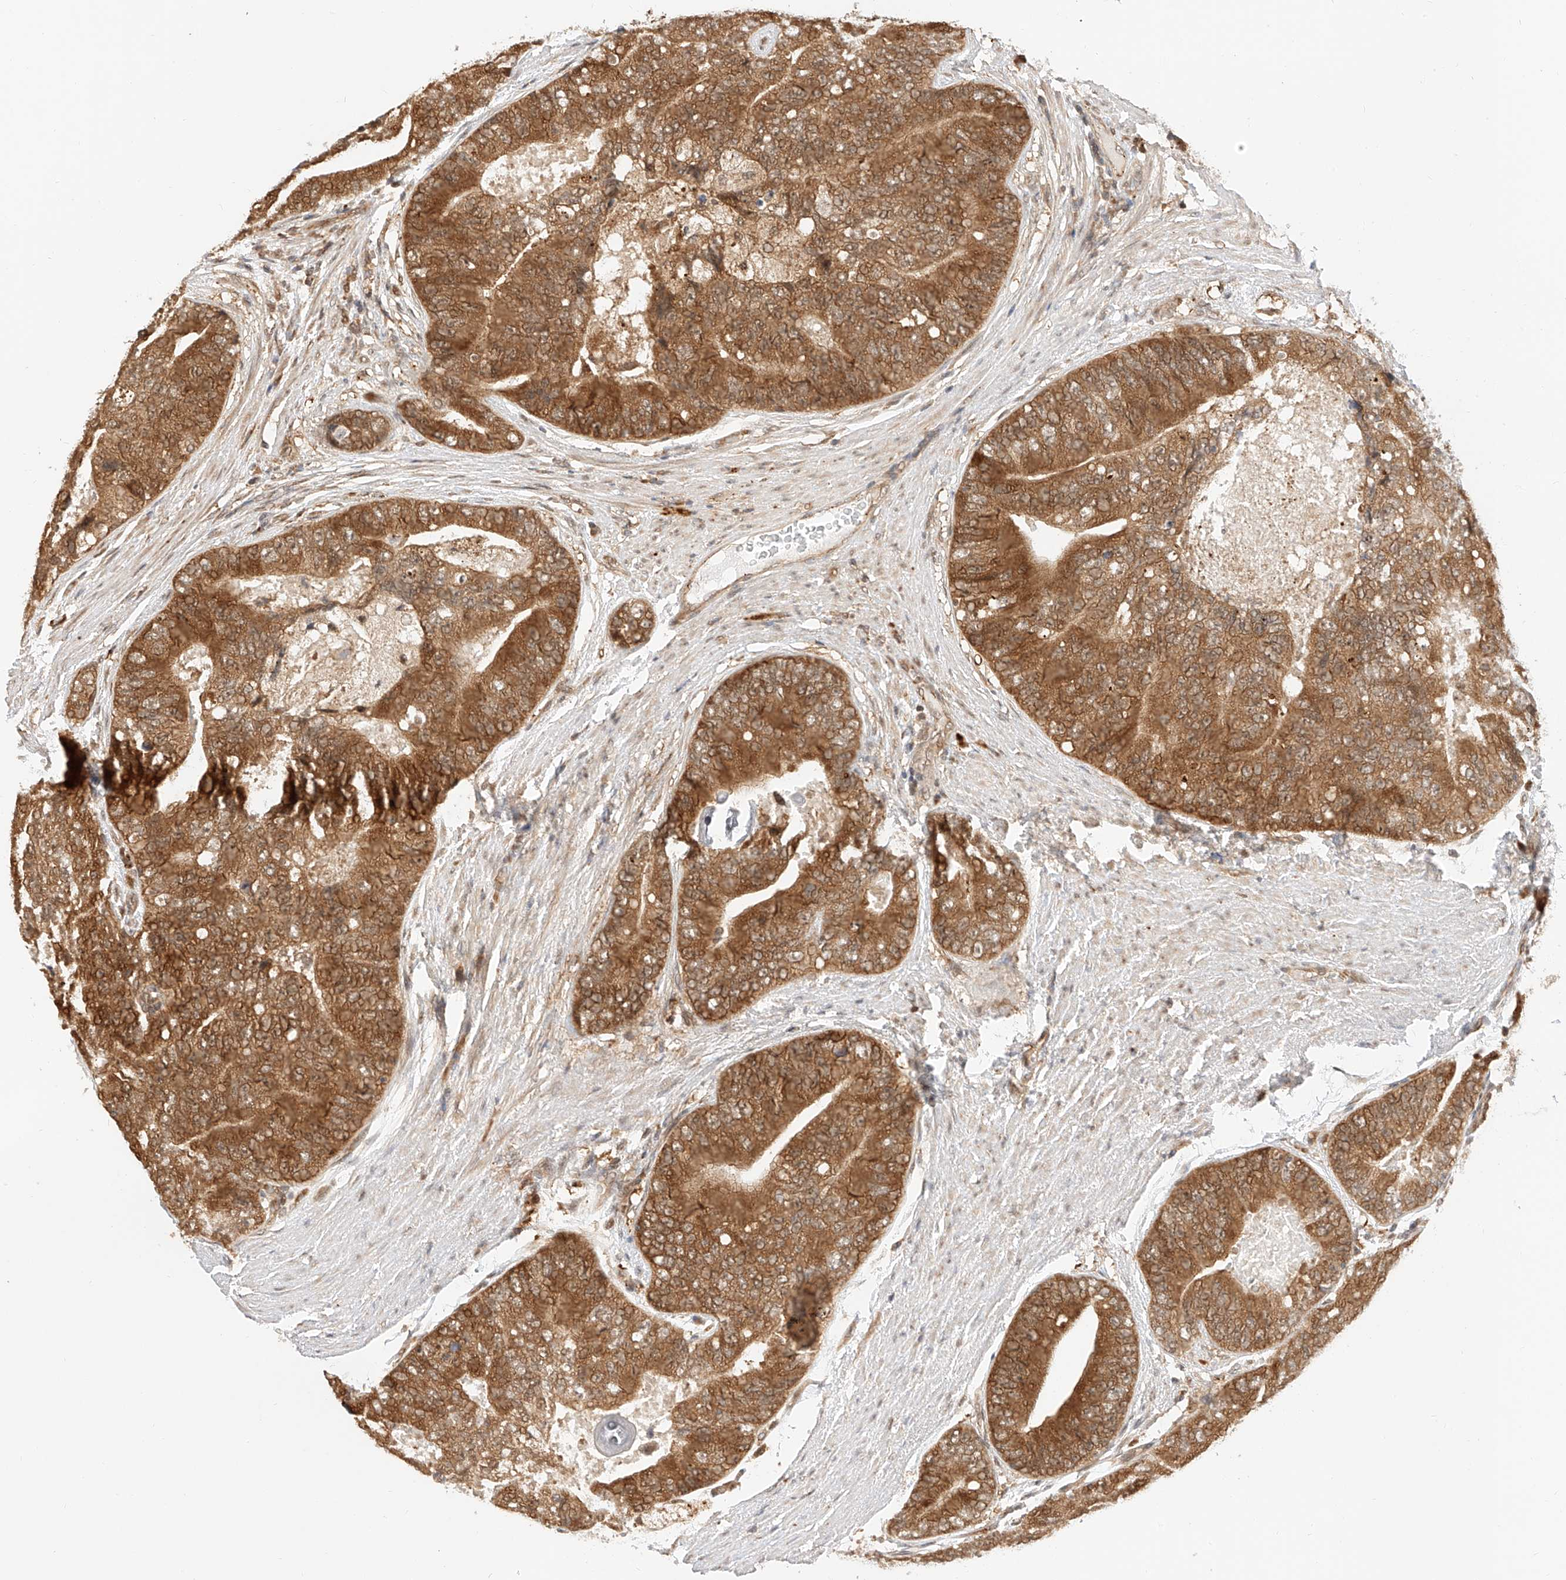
{"staining": {"intensity": "moderate", "quantity": ">75%", "location": "cytoplasmic/membranous,nuclear"}, "tissue": "prostate cancer", "cell_type": "Tumor cells", "image_type": "cancer", "snomed": [{"axis": "morphology", "description": "Adenocarcinoma, High grade"}, {"axis": "topography", "description": "Prostate"}], "caption": "High-power microscopy captured an immunohistochemistry micrograph of high-grade adenocarcinoma (prostate), revealing moderate cytoplasmic/membranous and nuclear positivity in about >75% of tumor cells. (DAB IHC, brown staining for protein, blue staining for nuclei).", "gene": "EIF4H", "patient": {"sex": "male", "age": 70}}